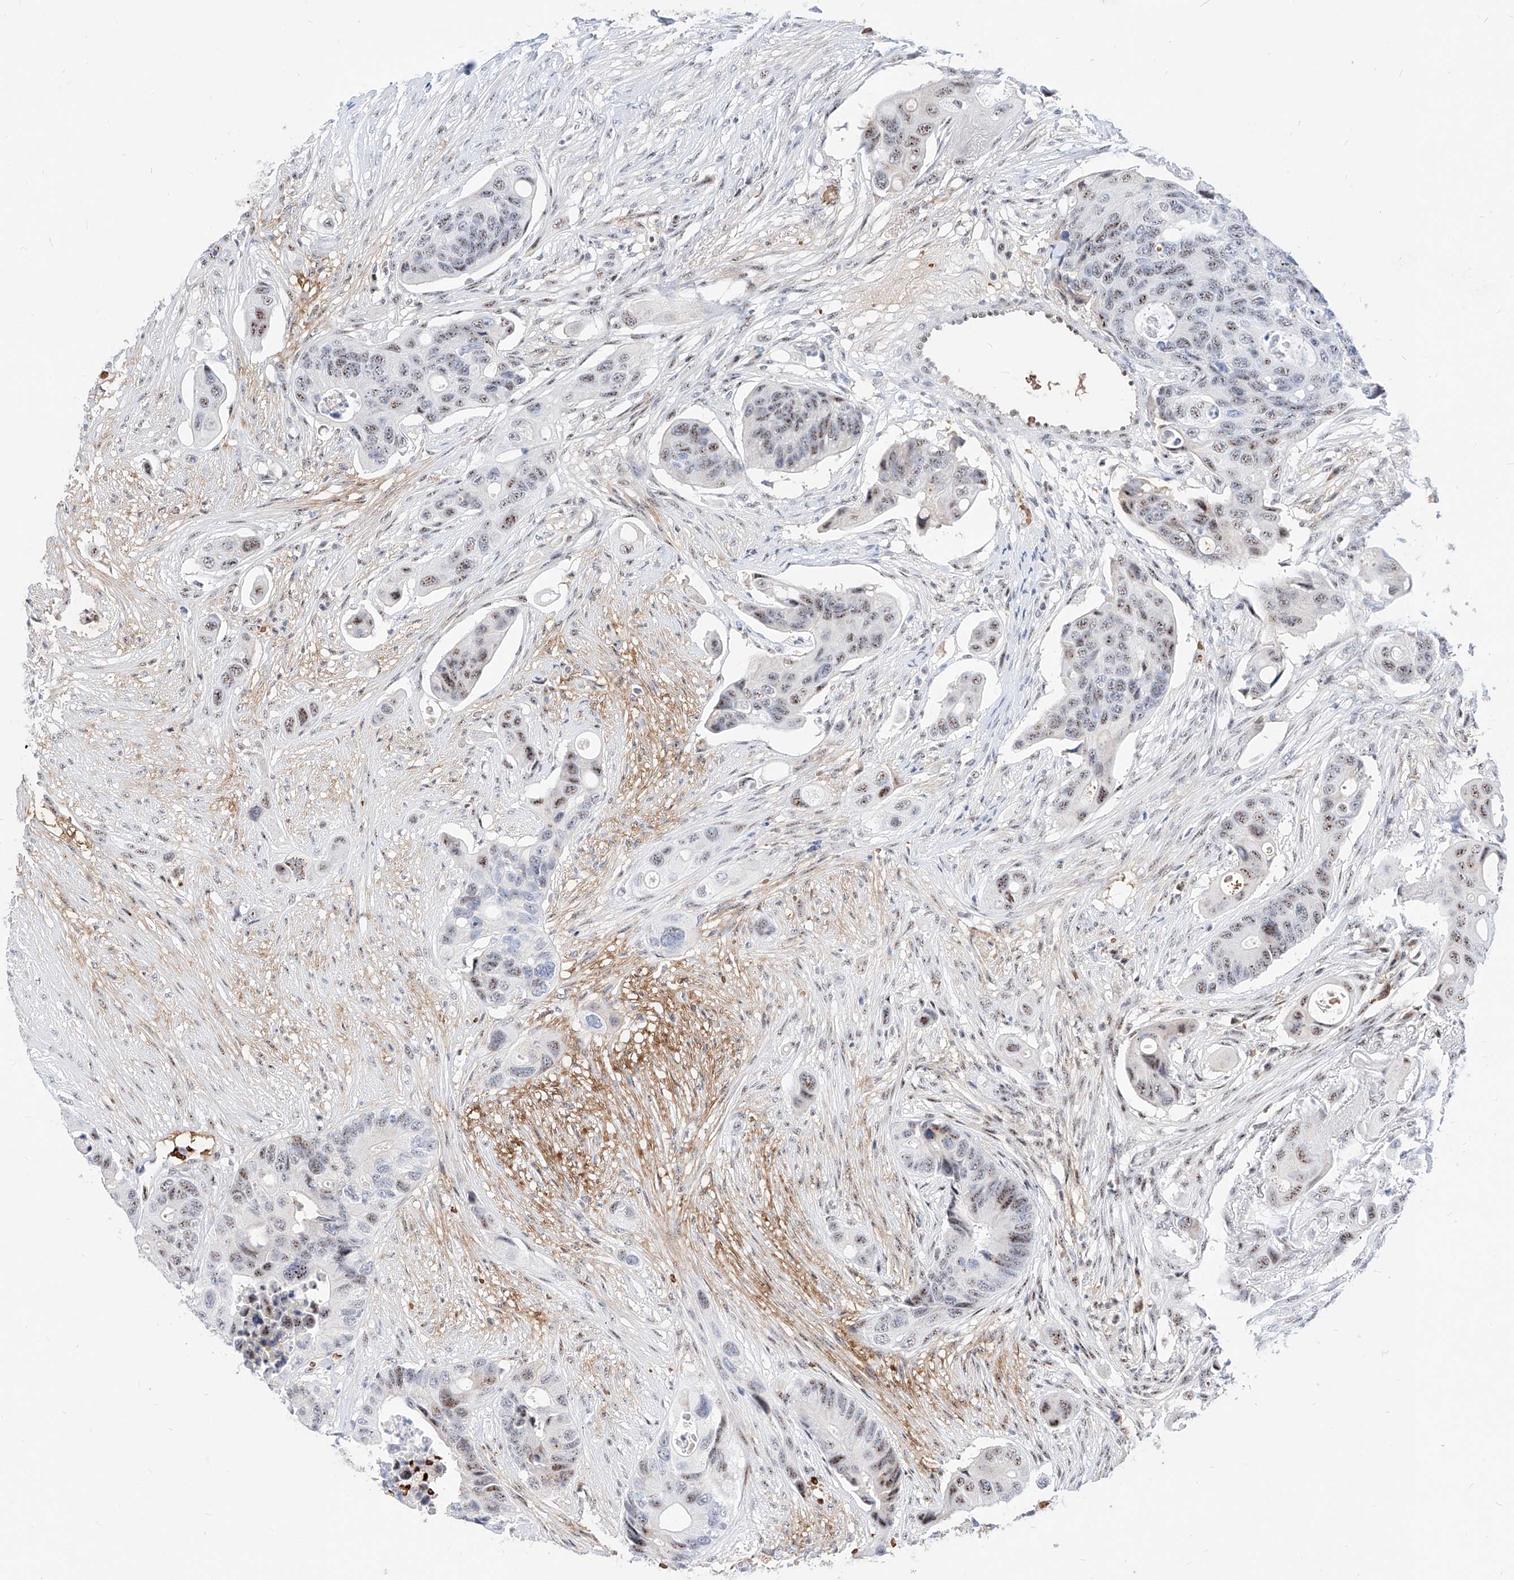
{"staining": {"intensity": "moderate", "quantity": ">75%", "location": "nuclear"}, "tissue": "colorectal cancer", "cell_type": "Tumor cells", "image_type": "cancer", "snomed": [{"axis": "morphology", "description": "Adenocarcinoma, NOS"}, {"axis": "topography", "description": "Colon"}], "caption": "A photomicrograph of human colorectal cancer stained for a protein shows moderate nuclear brown staining in tumor cells.", "gene": "ZFP42", "patient": {"sex": "female", "age": 57}}